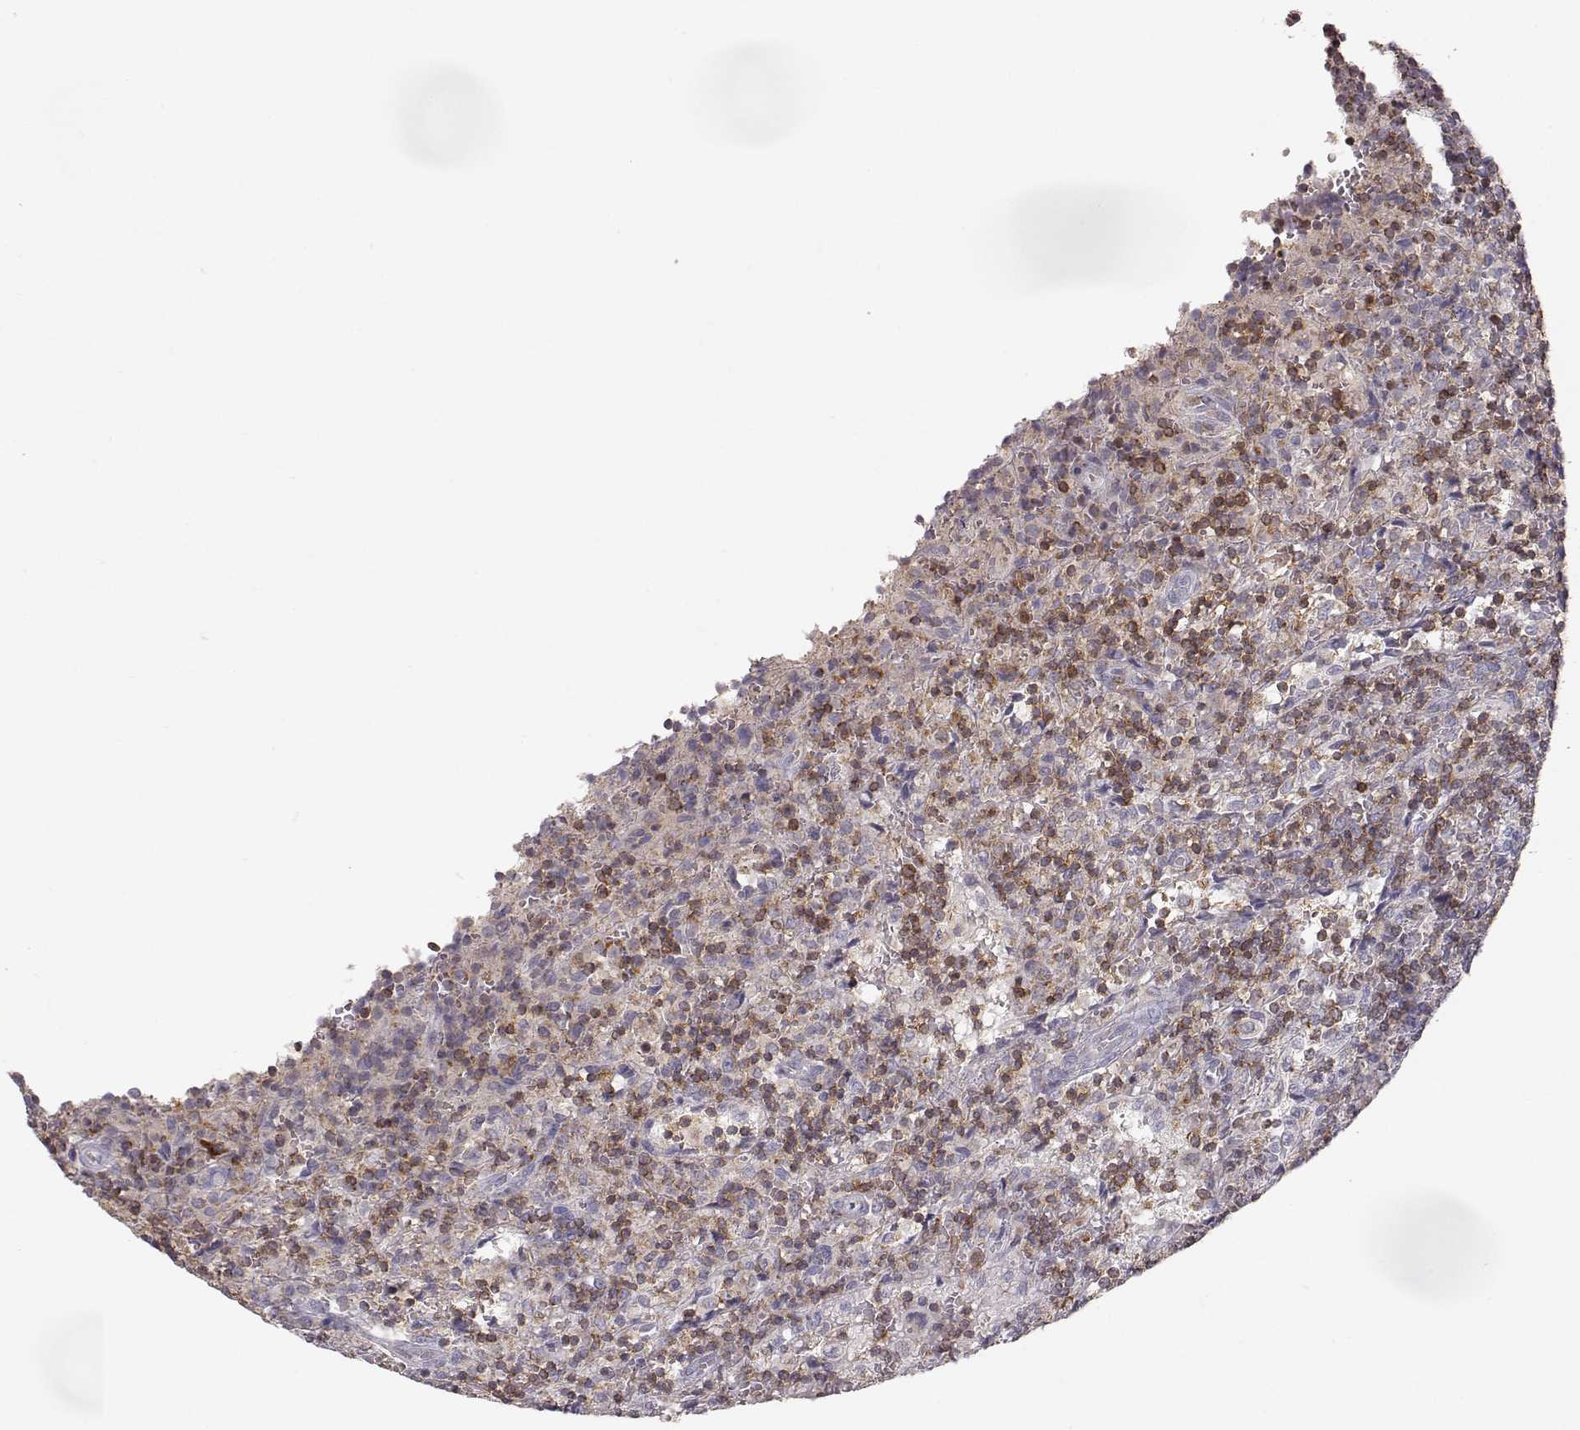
{"staining": {"intensity": "moderate", "quantity": "<25%", "location": "cytoplasmic/membranous"}, "tissue": "lymphoma", "cell_type": "Tumor cells", "image_type": "cancer", "snomed": [{"axis": "morphology", "description": "Malignant lymphoma, non-Hodgkin's type, Low grade"}, {"axis": "topography", "description": "Spleen"}], "caption": "This is a photomicrograph of immunohistochemistry staining of low-grade malignant lymphoma, non-Hodgkin's type, which shows moderate staining in the cytoplasmic/membranous of tumor cells.", "gene": "GRAP2", "patient": {"sex": "male", "age": 62}}